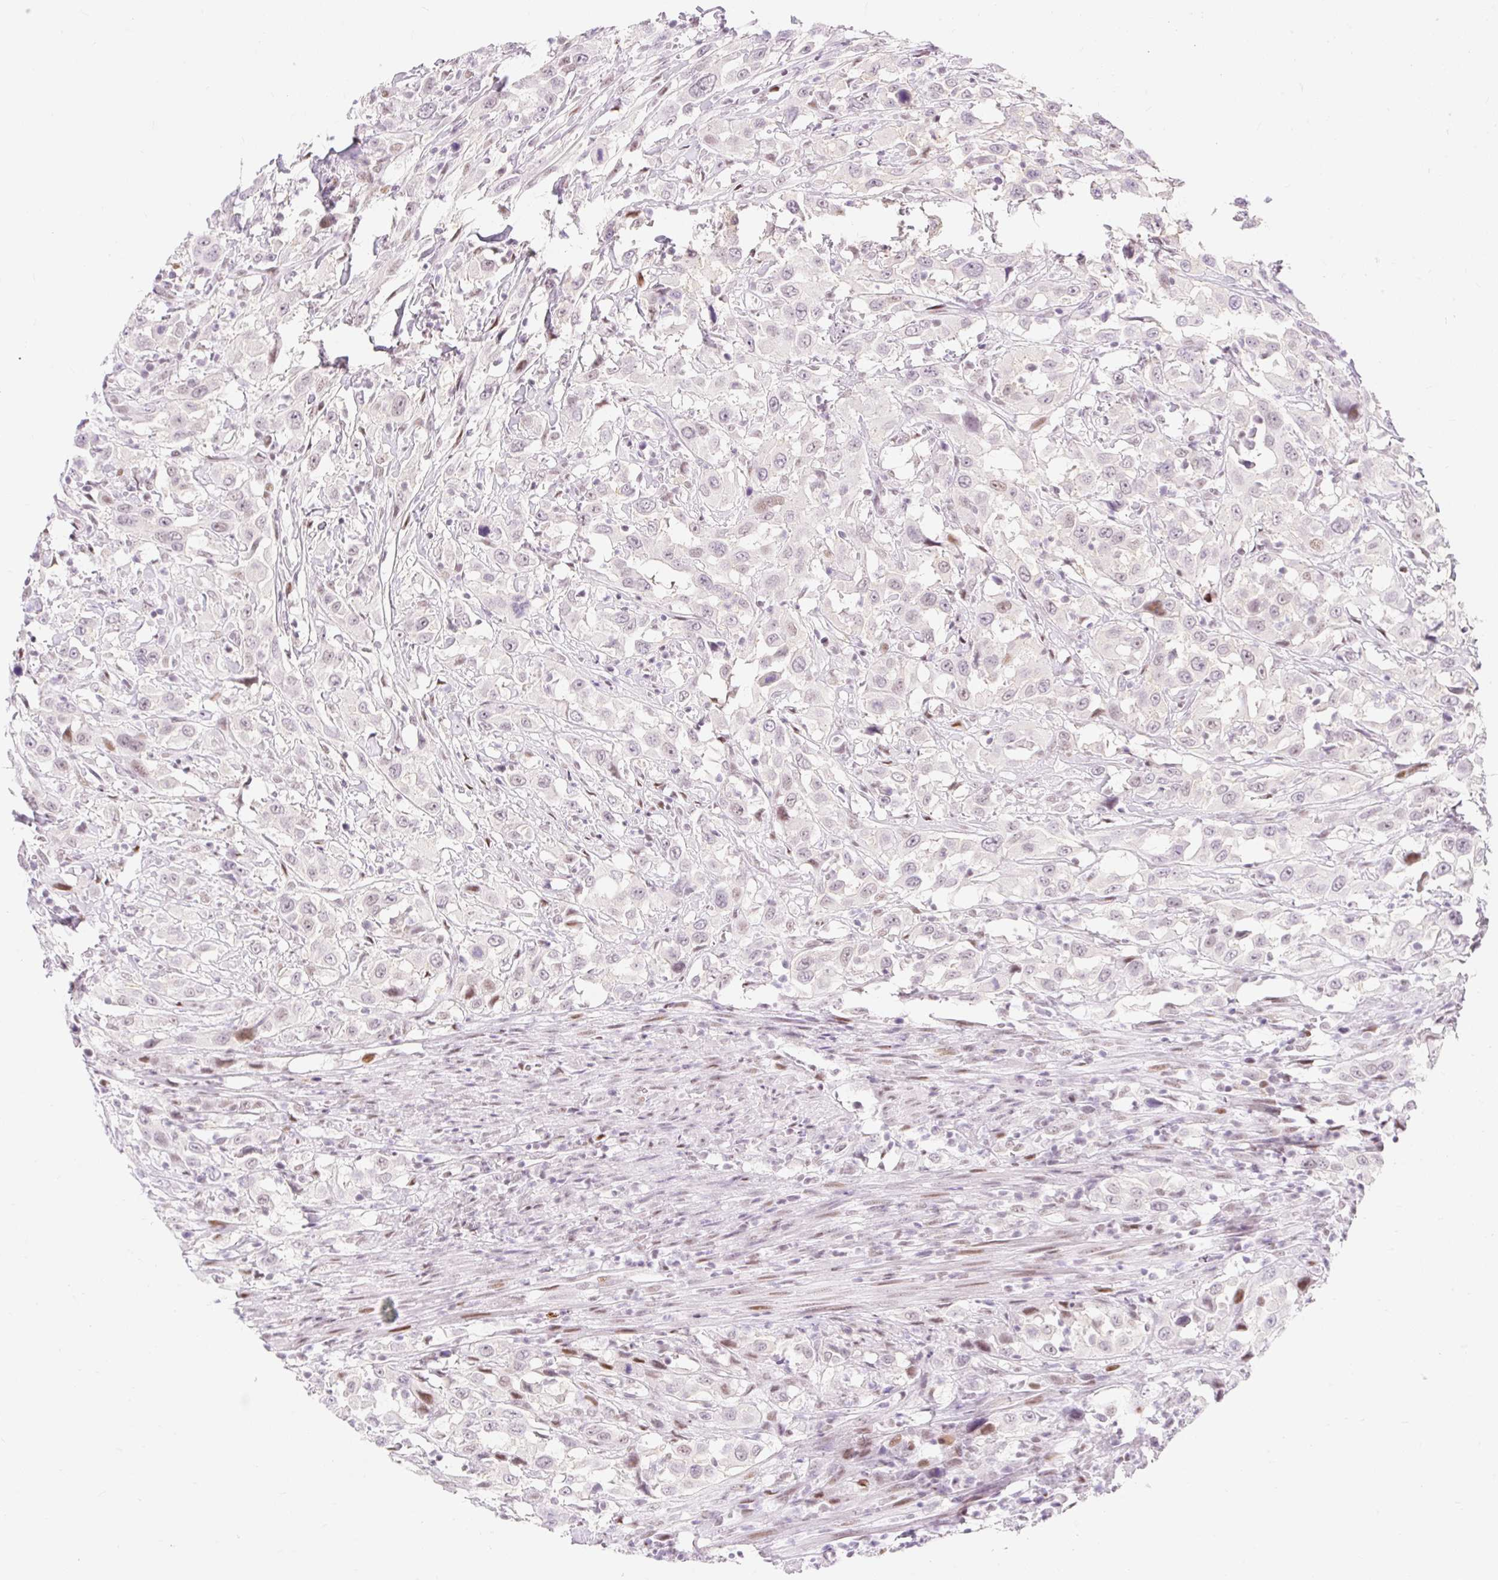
{"staining": {"intensity": "negative", "quantity": "none", "location": "none"}, "tissue": "urothelial cancer", "cell_type": "Tumor cells", "image_type": "cancer", "snomed": [{"axis": "morphology", "description": "Urothelial carcinoma, High grade"}, {"axis": "topography", "description": "Urinary bladder"}], "caption": "Tumor cells show no significant positivity in urothelial cancer.", "gene": "H2BW1", "patient": {"sex": "male", "age": 61}}